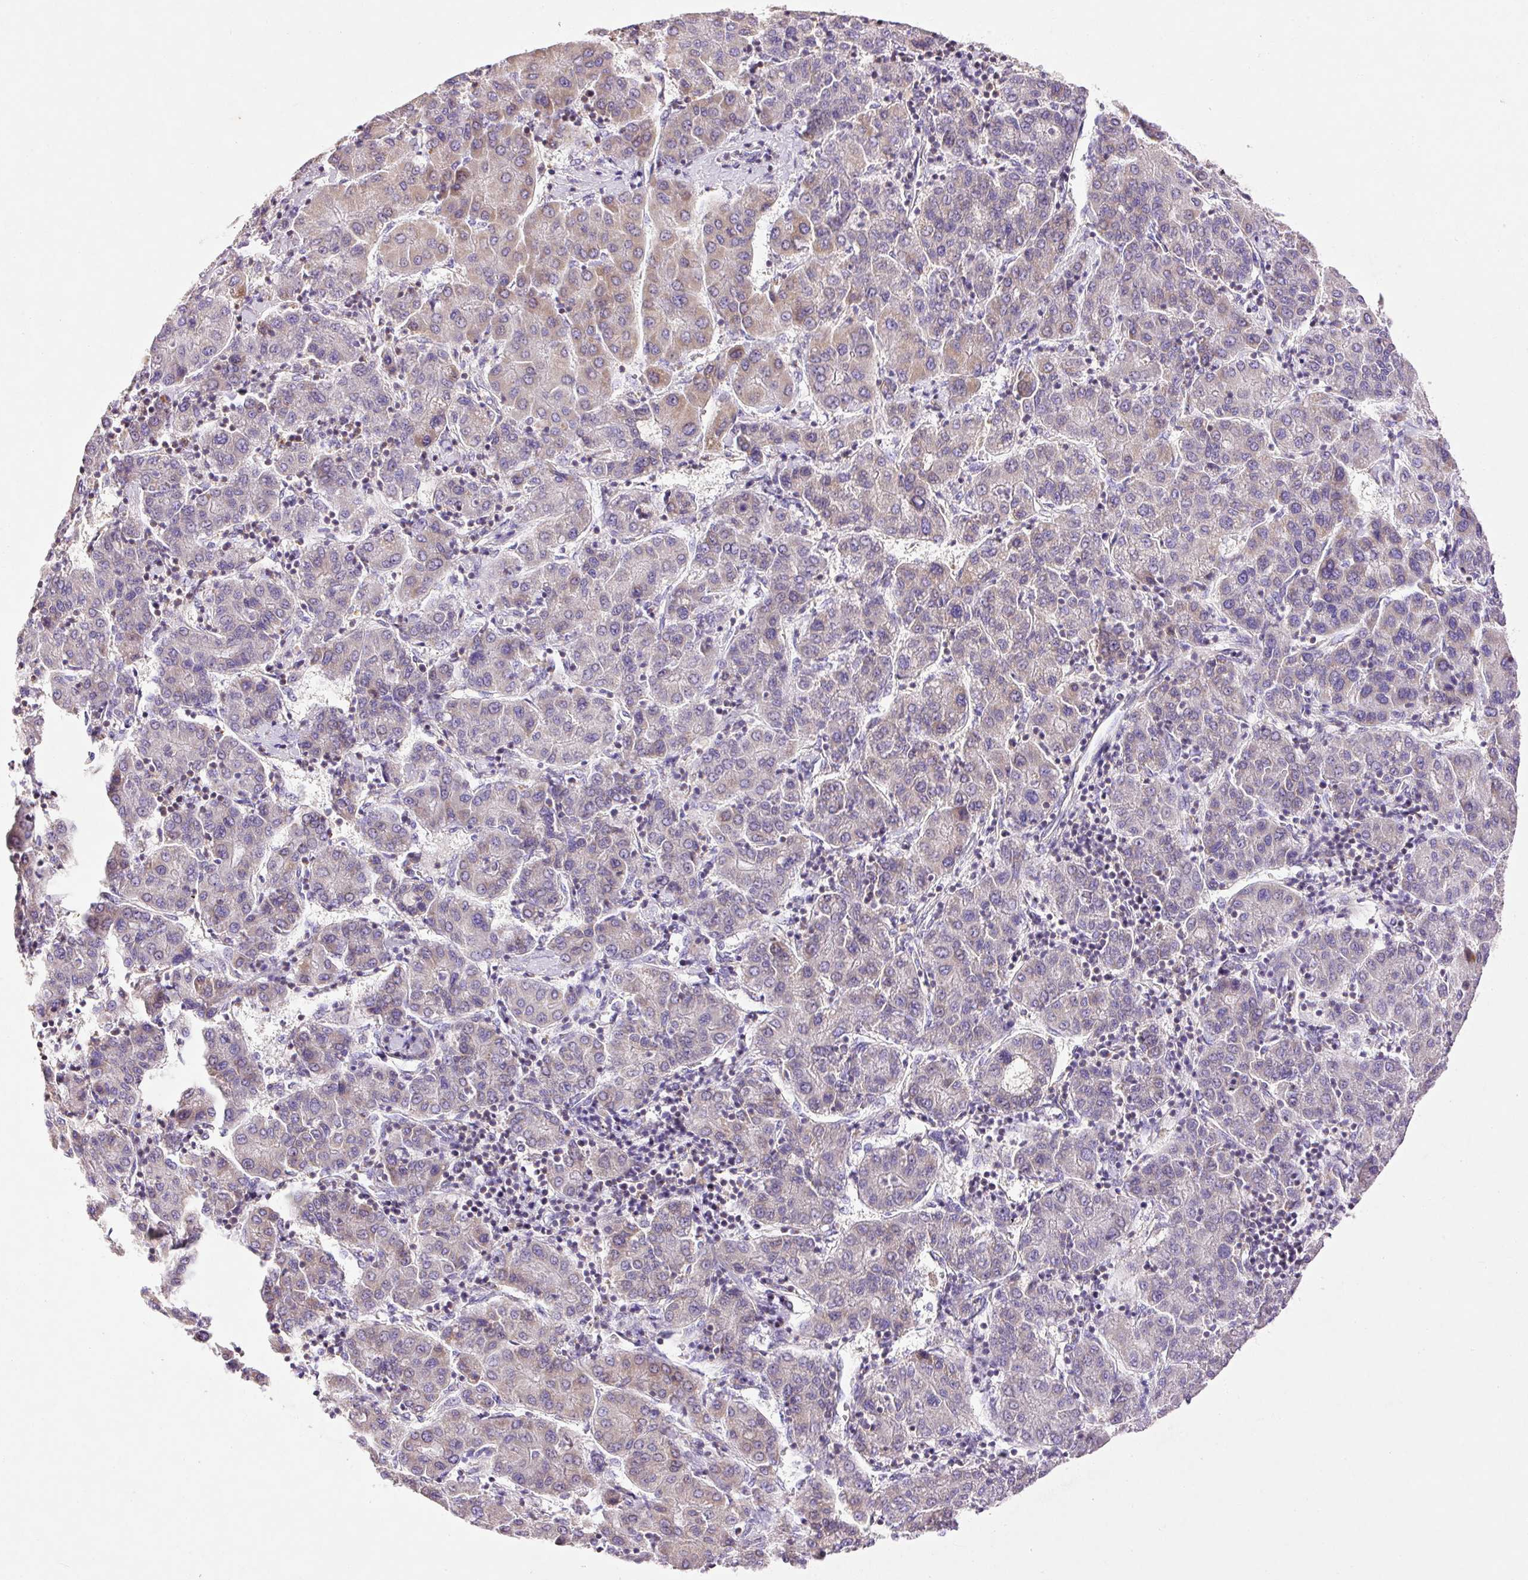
{"staining": {"intensity": "weak", "quantity": "<25%", "location": "cytoplasmic/membranous"}, "tissue": "liver cancer", "cell_type": "Tumor cells", "image_type": "cancer", "snomed": [{"axis": "morphology", "description": "Carcinoma, Hepatocellular, NOS"}, {"axis": "topography", "description": "Liver"}], "caption": "This histopathology image is of liver cancer (hepatocellular carcinoma) stained with immunohistochemistry (IHC) to label a protein in brown with the nuclei are counter-stained blue. There is no positivity in tumor cells.", "gene": "IMMT", "patient": {"sex": "male", "age": 65}}